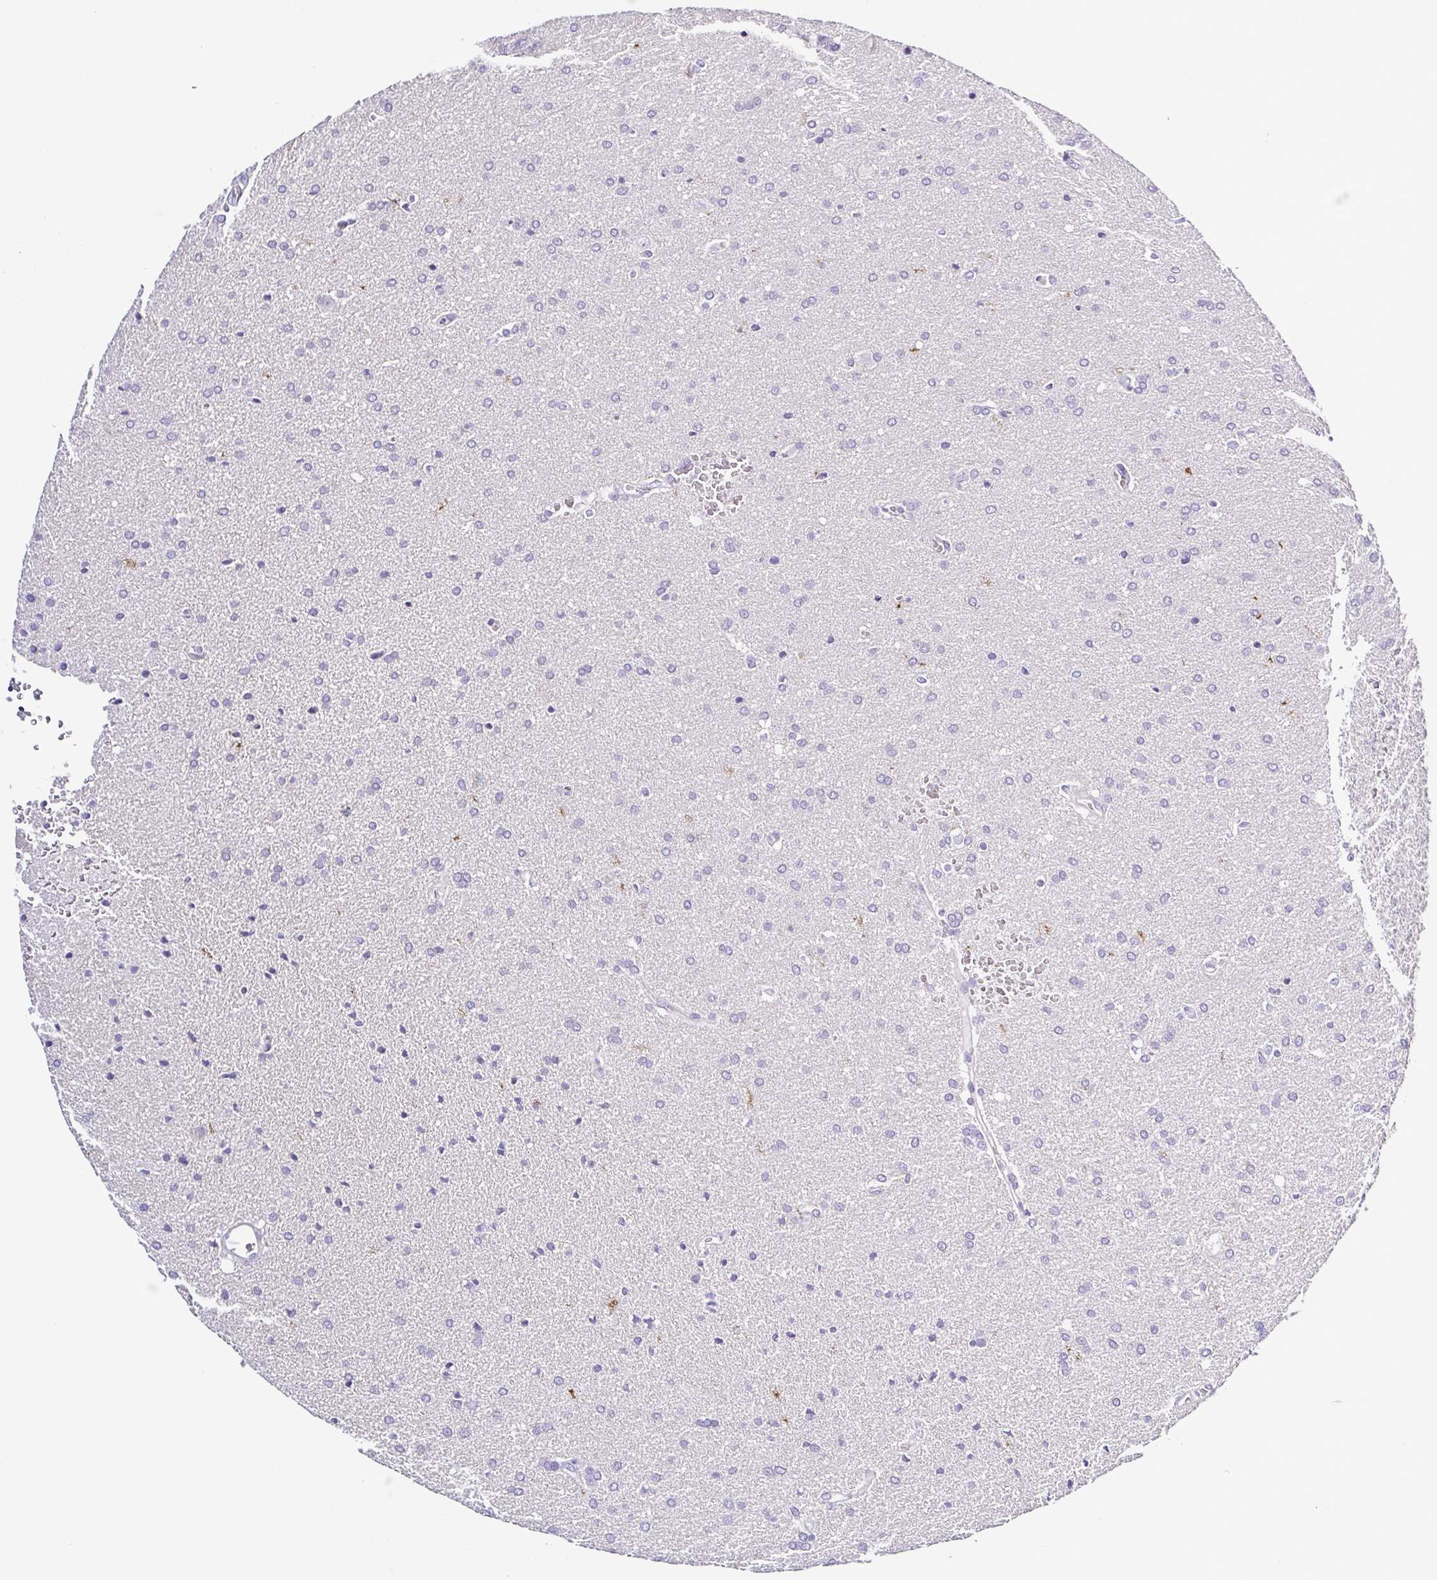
{"staining": {"intensity": "negative", "quantity": "none", "location": "none"}, "tissue": "glioma", "cell_type": "Tumor cells", "image_type": "cancer", "snomed": [{"axis": "morphology", "description": "Glioma, malignant, Low grade"}, {"axis": "topography", "description": "Brain"}], "caption": "Tumor cells show no significant expression in glioma.", "gene": "TNNT2", "patient": {"sex": "female", "age": 34}}